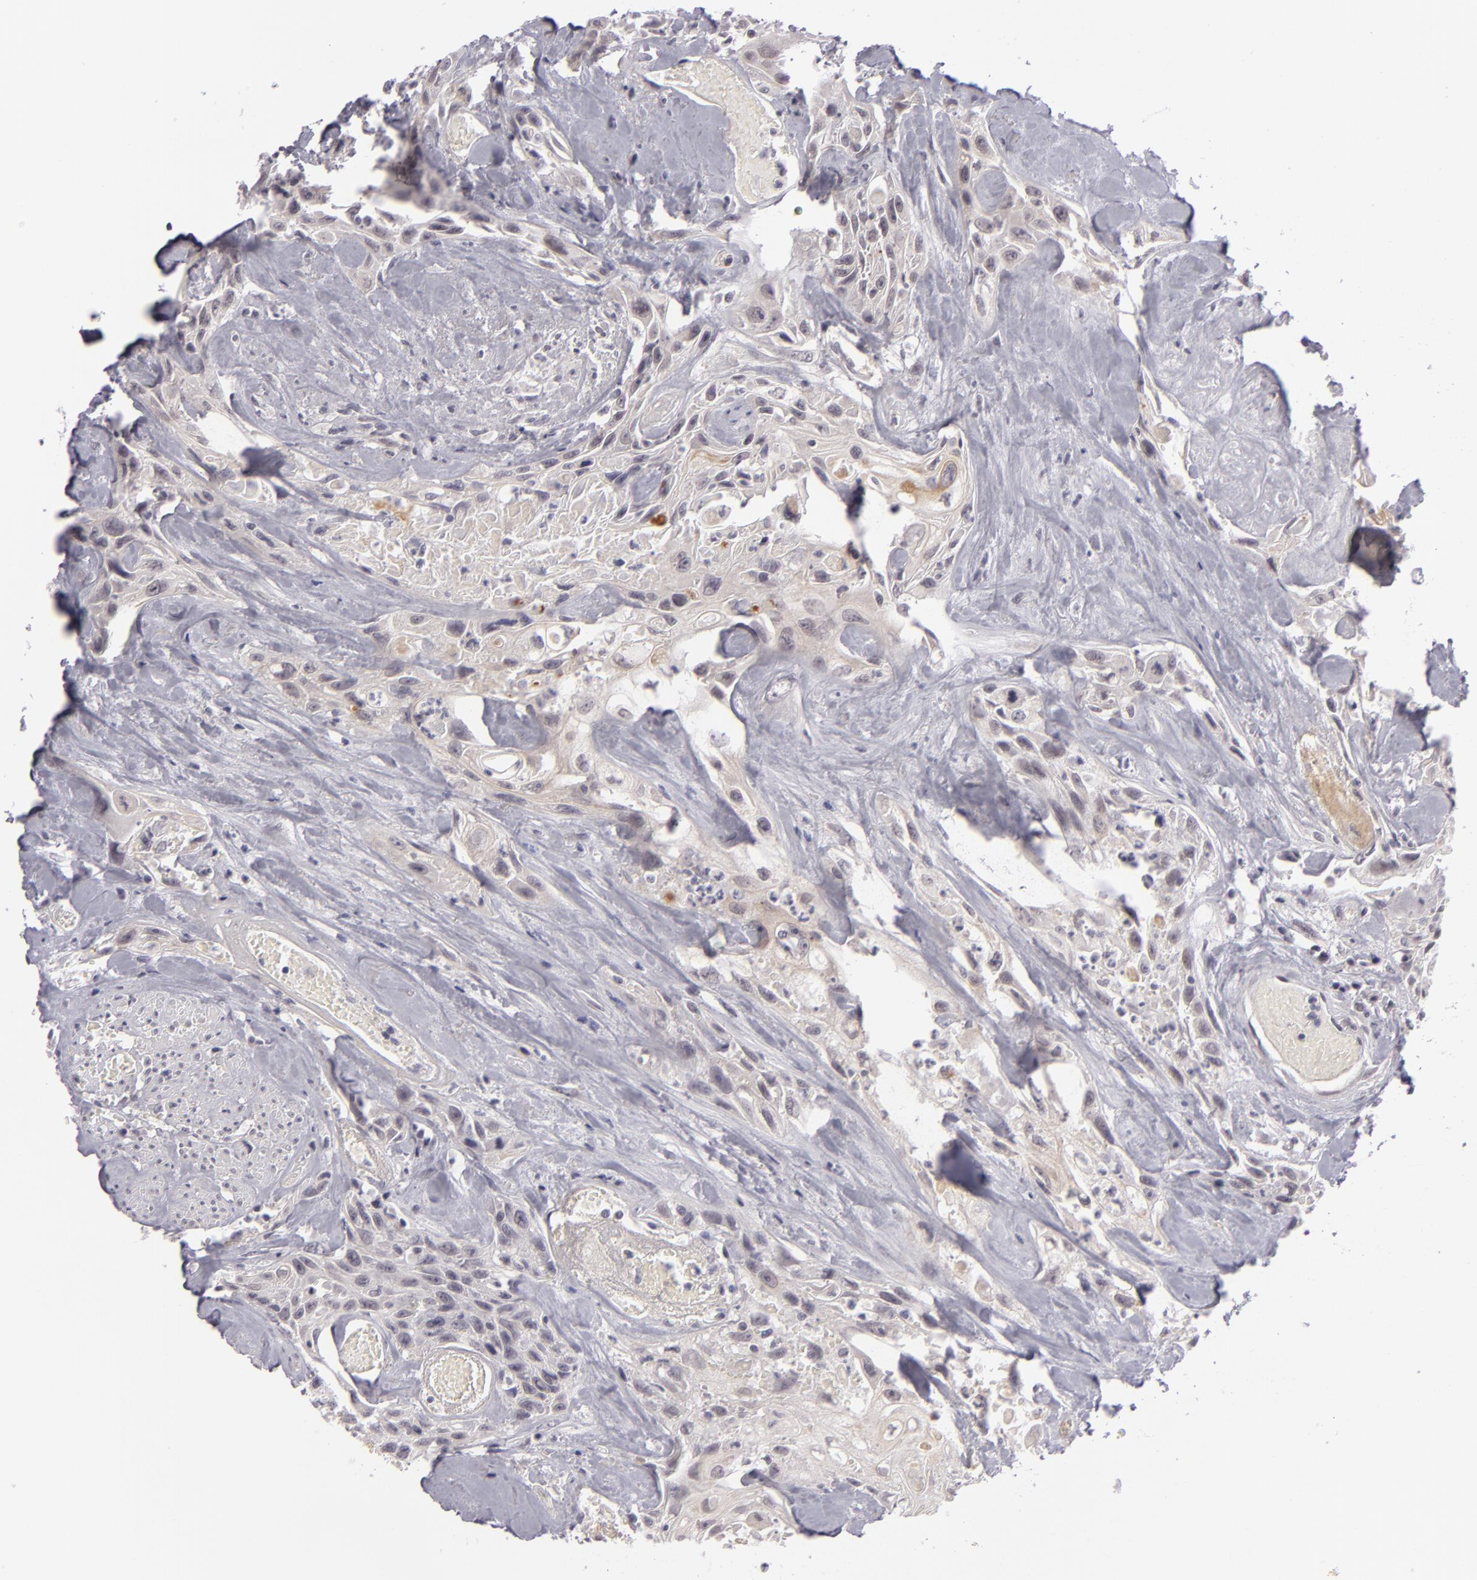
{"staining": {"intensity": "negative", "quantity": "none", "location": "none"}, "tissue": "urothelial cancer", "cell_type": "Tumor cells", "image_type": "cancer", "snomed": [{"axis": "morphology", "description": "Urothelial carcinoma, High grade"}, {"axis": "topography", "description": "Urinary bladder"}], "caption": "Tumor cells are negative for brown protein staining in urothelial cancer.", "gene": "ZNF205", "patient": {"sex": "female", "age": 84}}